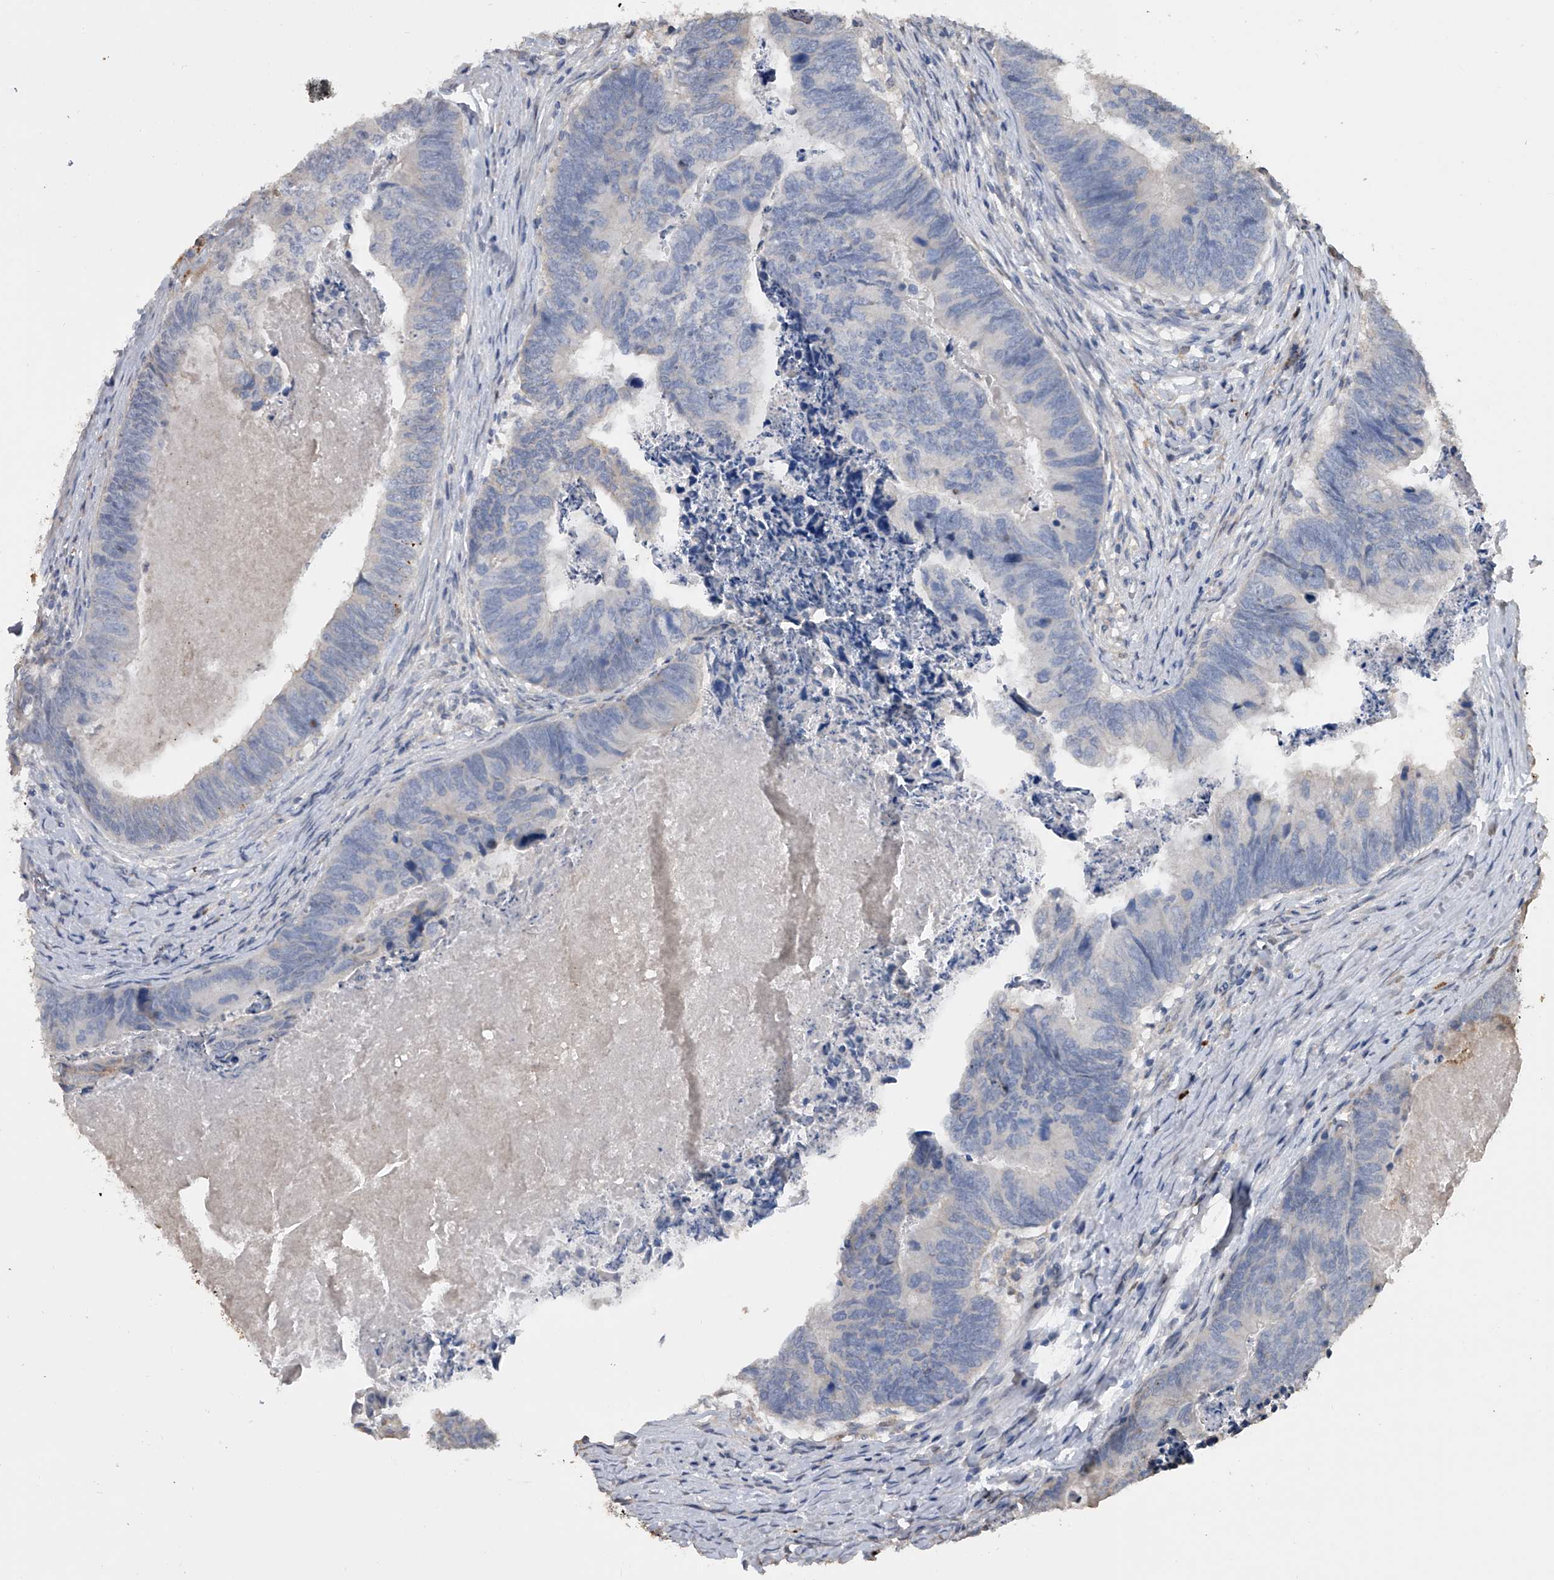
{"staining": {"intensity": "negative", "quantity": "none", "location": "none"}, "tissue": "colorectal cancer", "cell_type": "Tumor cells", "image_type": "cancer", "snomed": [{"axis": "morphology", "description": "Adenocarcinoma, NOS"}, {"axis": "topography", "description": "Colon"}], "caption": "An image of human colorectal adenocarcinoma is negative for staining in tumor cells.", "gene": "DOCK9", "patient": {"sex": "female", "age": 67}}